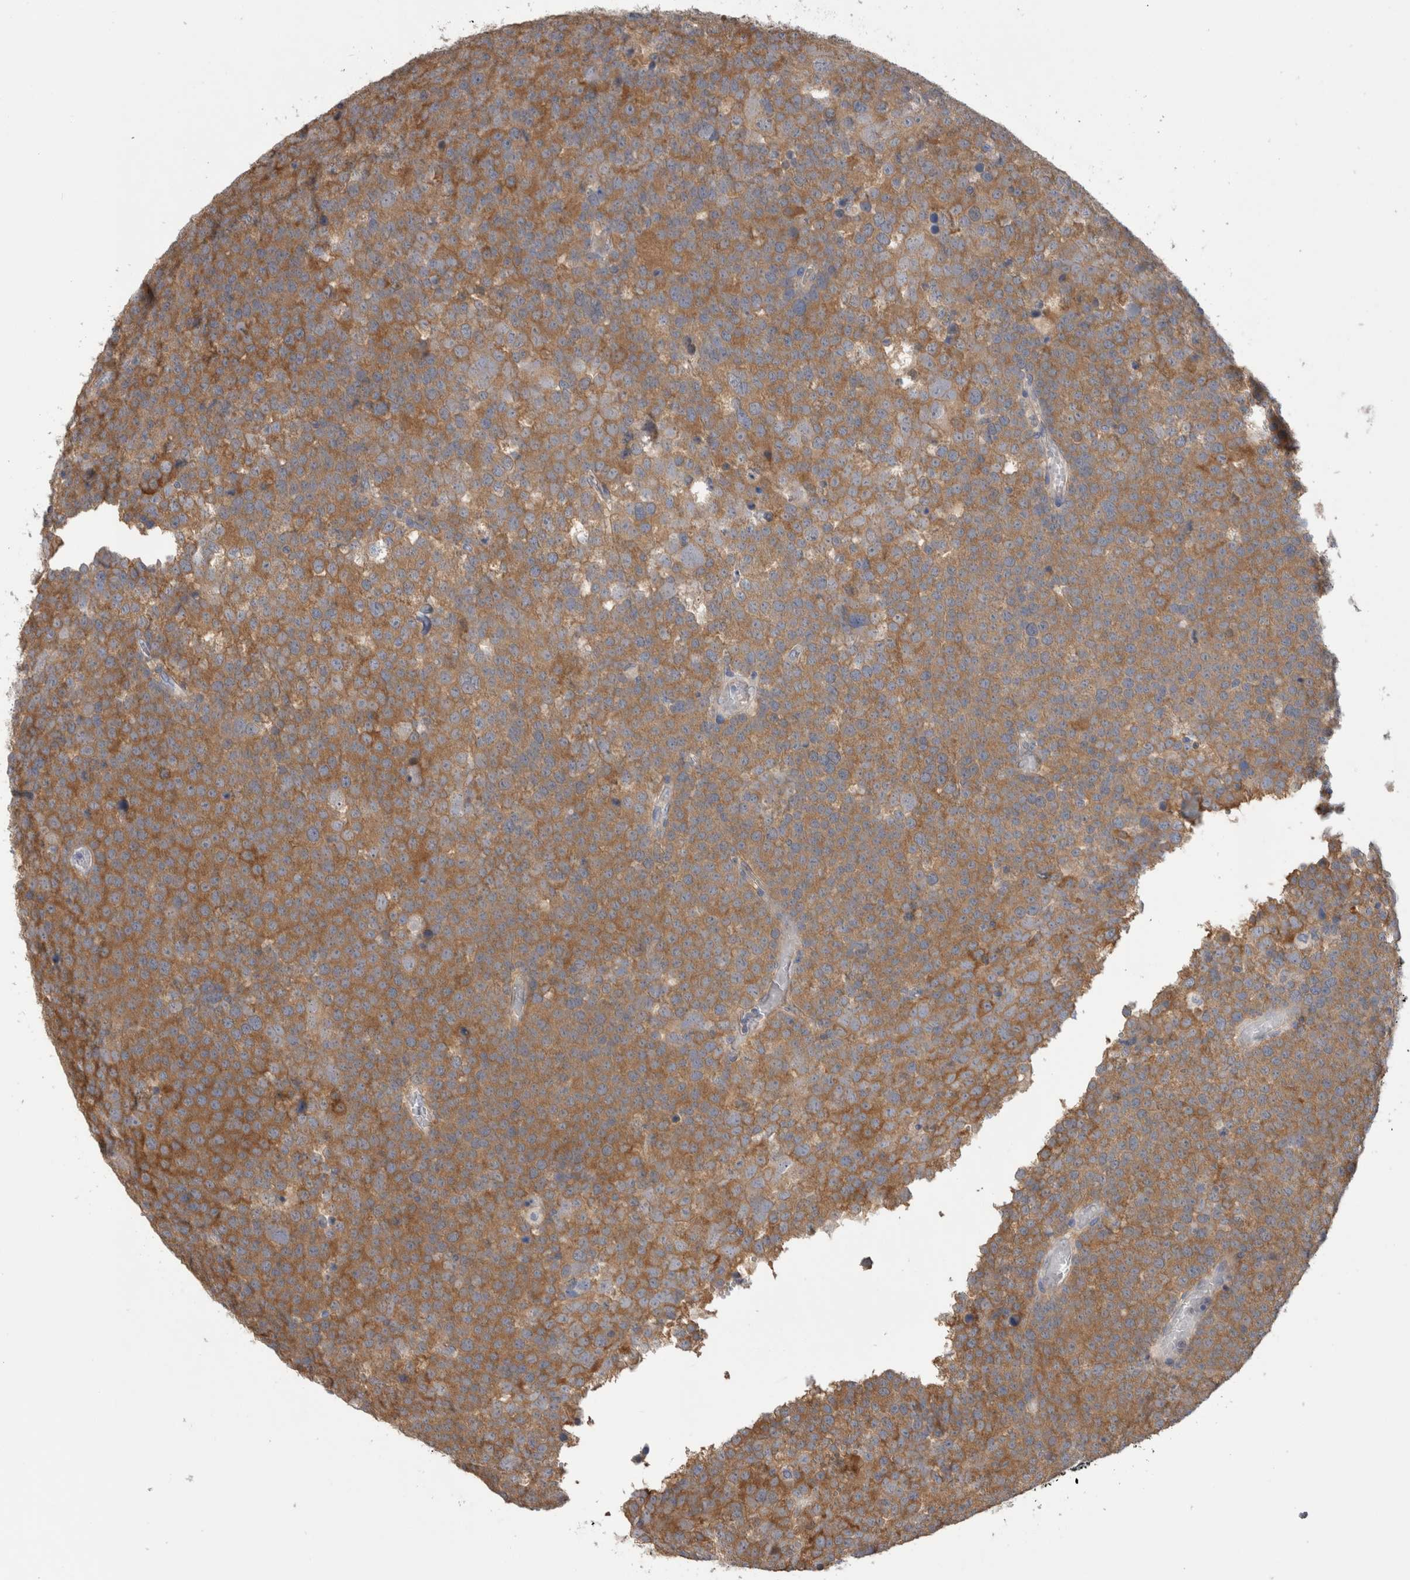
{"staining": {"intensity": "moderate", "quantity": ">75%", "location": "cytoplasmic/membranous"}, "tissue": "testis cancer", "cell_type": "Tumor cells", "image_type": "cancer", "snomed": [{"axis": "morphology", "description": "Seminoma, NOS"}, {"axis": "topography", "description": "Testis"}], "caption": "Moderate cytoplasmic/membranous protein expression is identified in about >75% of tumor cells in seminoma (testis).", "gene": "SCRN1", "patient": {"sex": "male", "age": 71}}